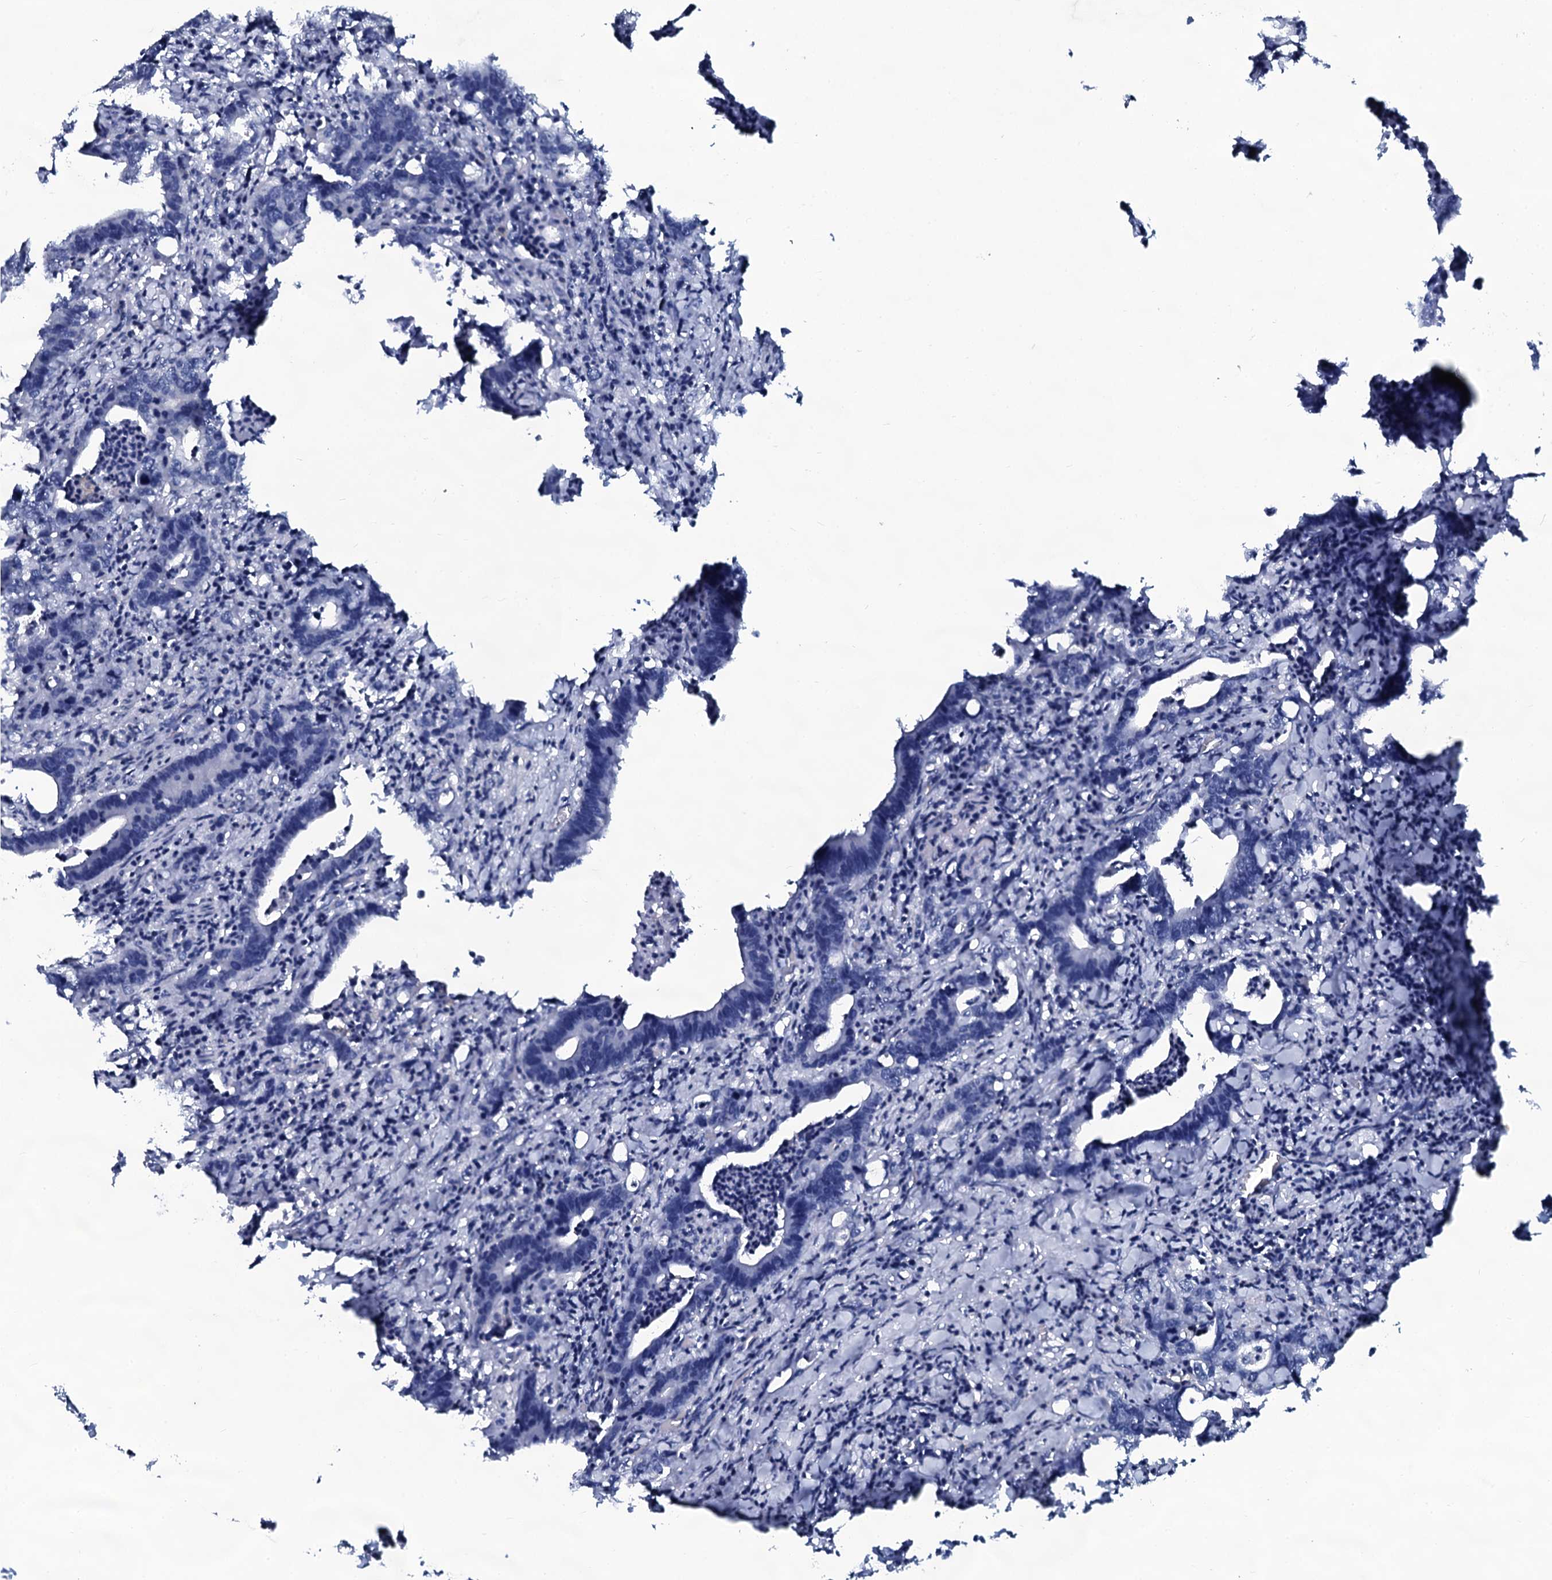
{"staining": {"intensity": "negative", "quantity": "none", "location": "none"}, "tissue": "colorectal cancer", "cell_type": "Tumor cells", "image_type": "cancer", "snomed": [{"axis": "morphology", "description": "Adenocarcinoma, NOS"}, {"axis": "topography", "description": "Colon"}], "caption": "Colorectal adenocarcinoma stained for a protein using immunohistochemistry reveals no staining tumor cells.", "gene": "SLC4A7", "patient": {"sex": "female", "age": 75}}